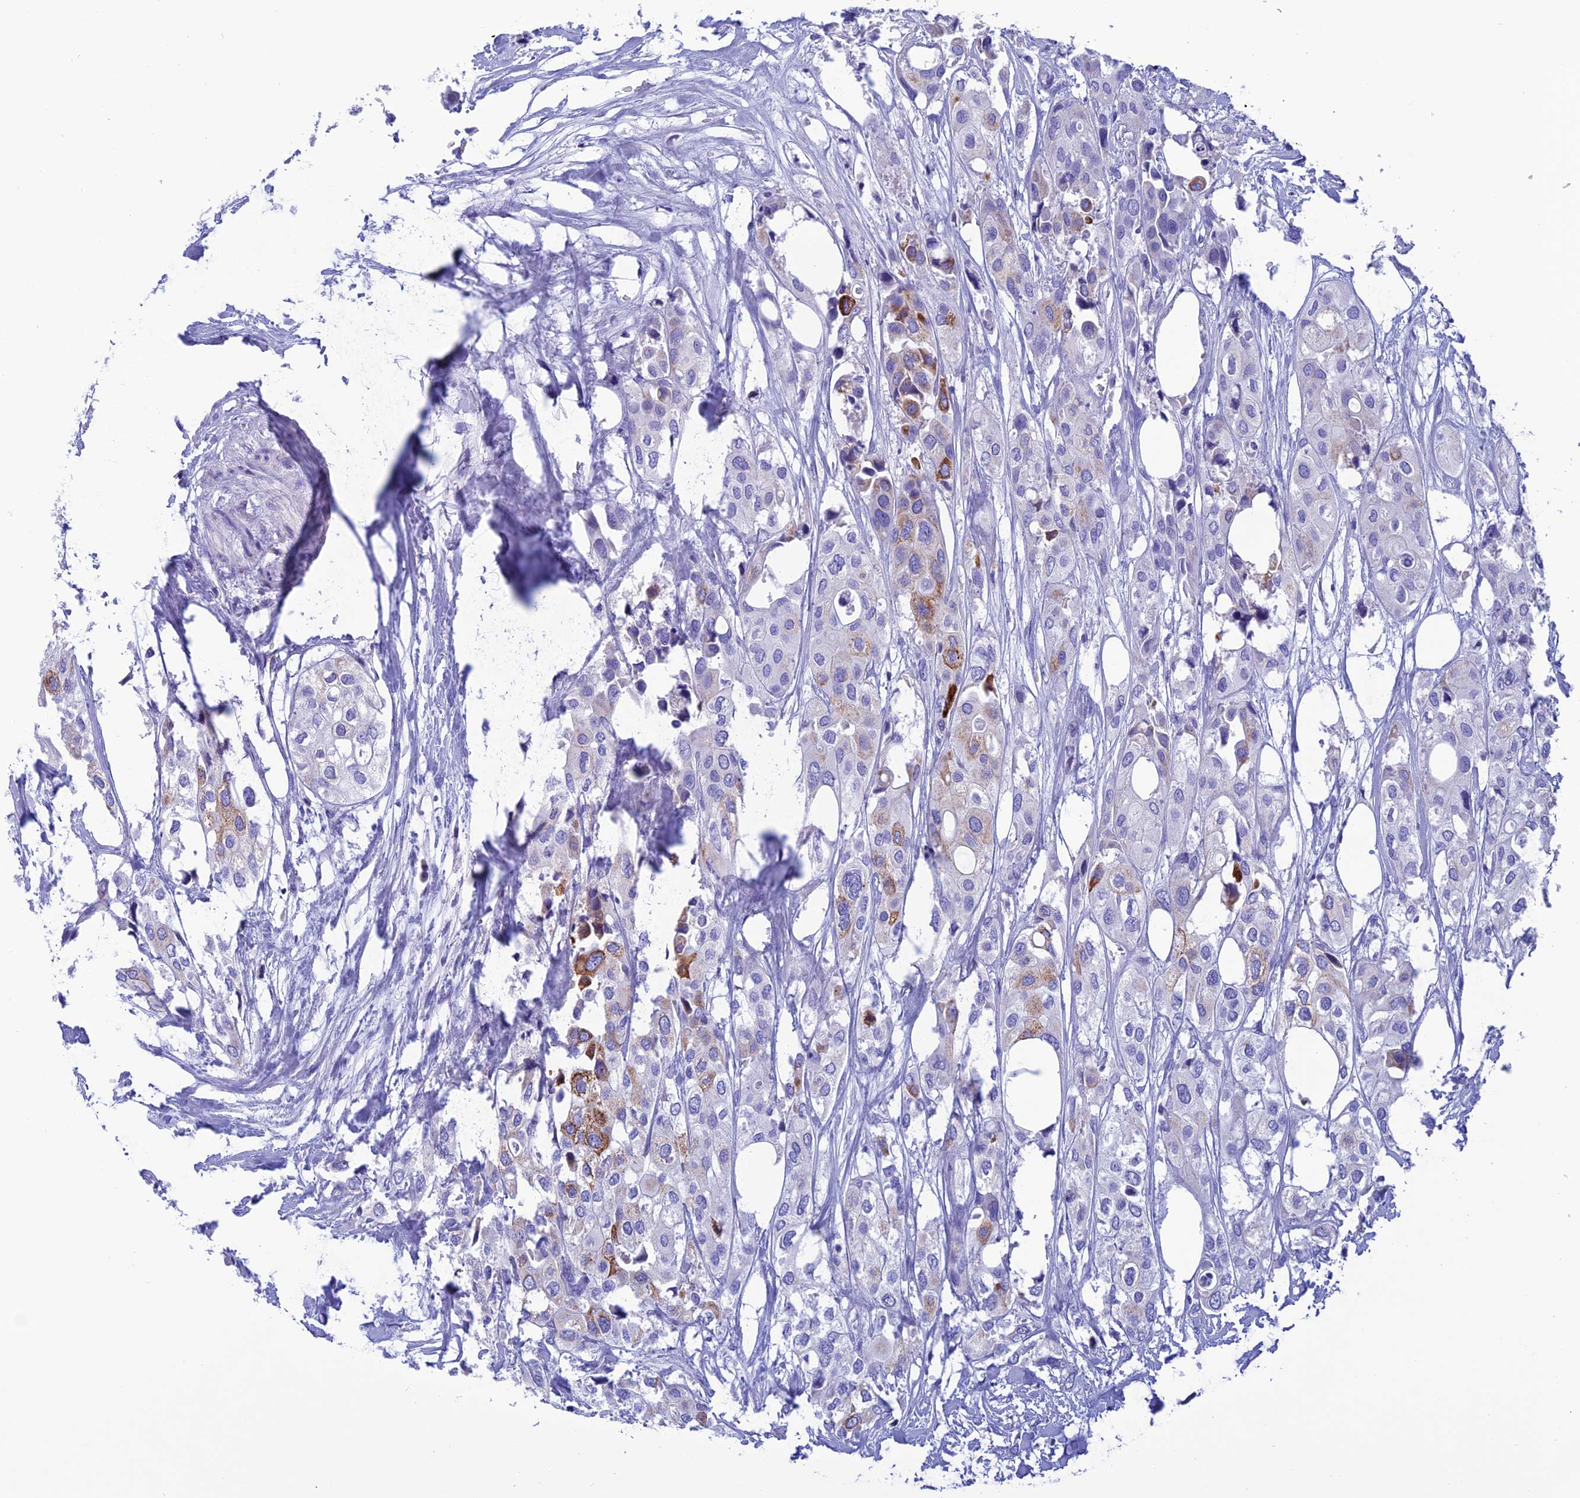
{"staining": {"intensity": "moderate", "quantity": "<25%", "location": "cytoplasmic/membranous"}, "tissue": "urothelial cancer", "cell_type": "Tumor cells", "image_type": "cancer", "snomed": [{"axis": "morphology", "description": "Urothelial carcinoma, High grade"}, {"axis": "topography", "description": "Urinary bladder"}], "caption": "High-magnification brightfield microscopy of urothelial cancer stained with DAB (brown) and counterstained with hematoxylin (blue). tumor cells exhibit moderate cytoplasmic/membranous staining is appreciated in about<25% of cells.", "gene": "NXPE4", "patient": {"sex": "male", "age": 64}}